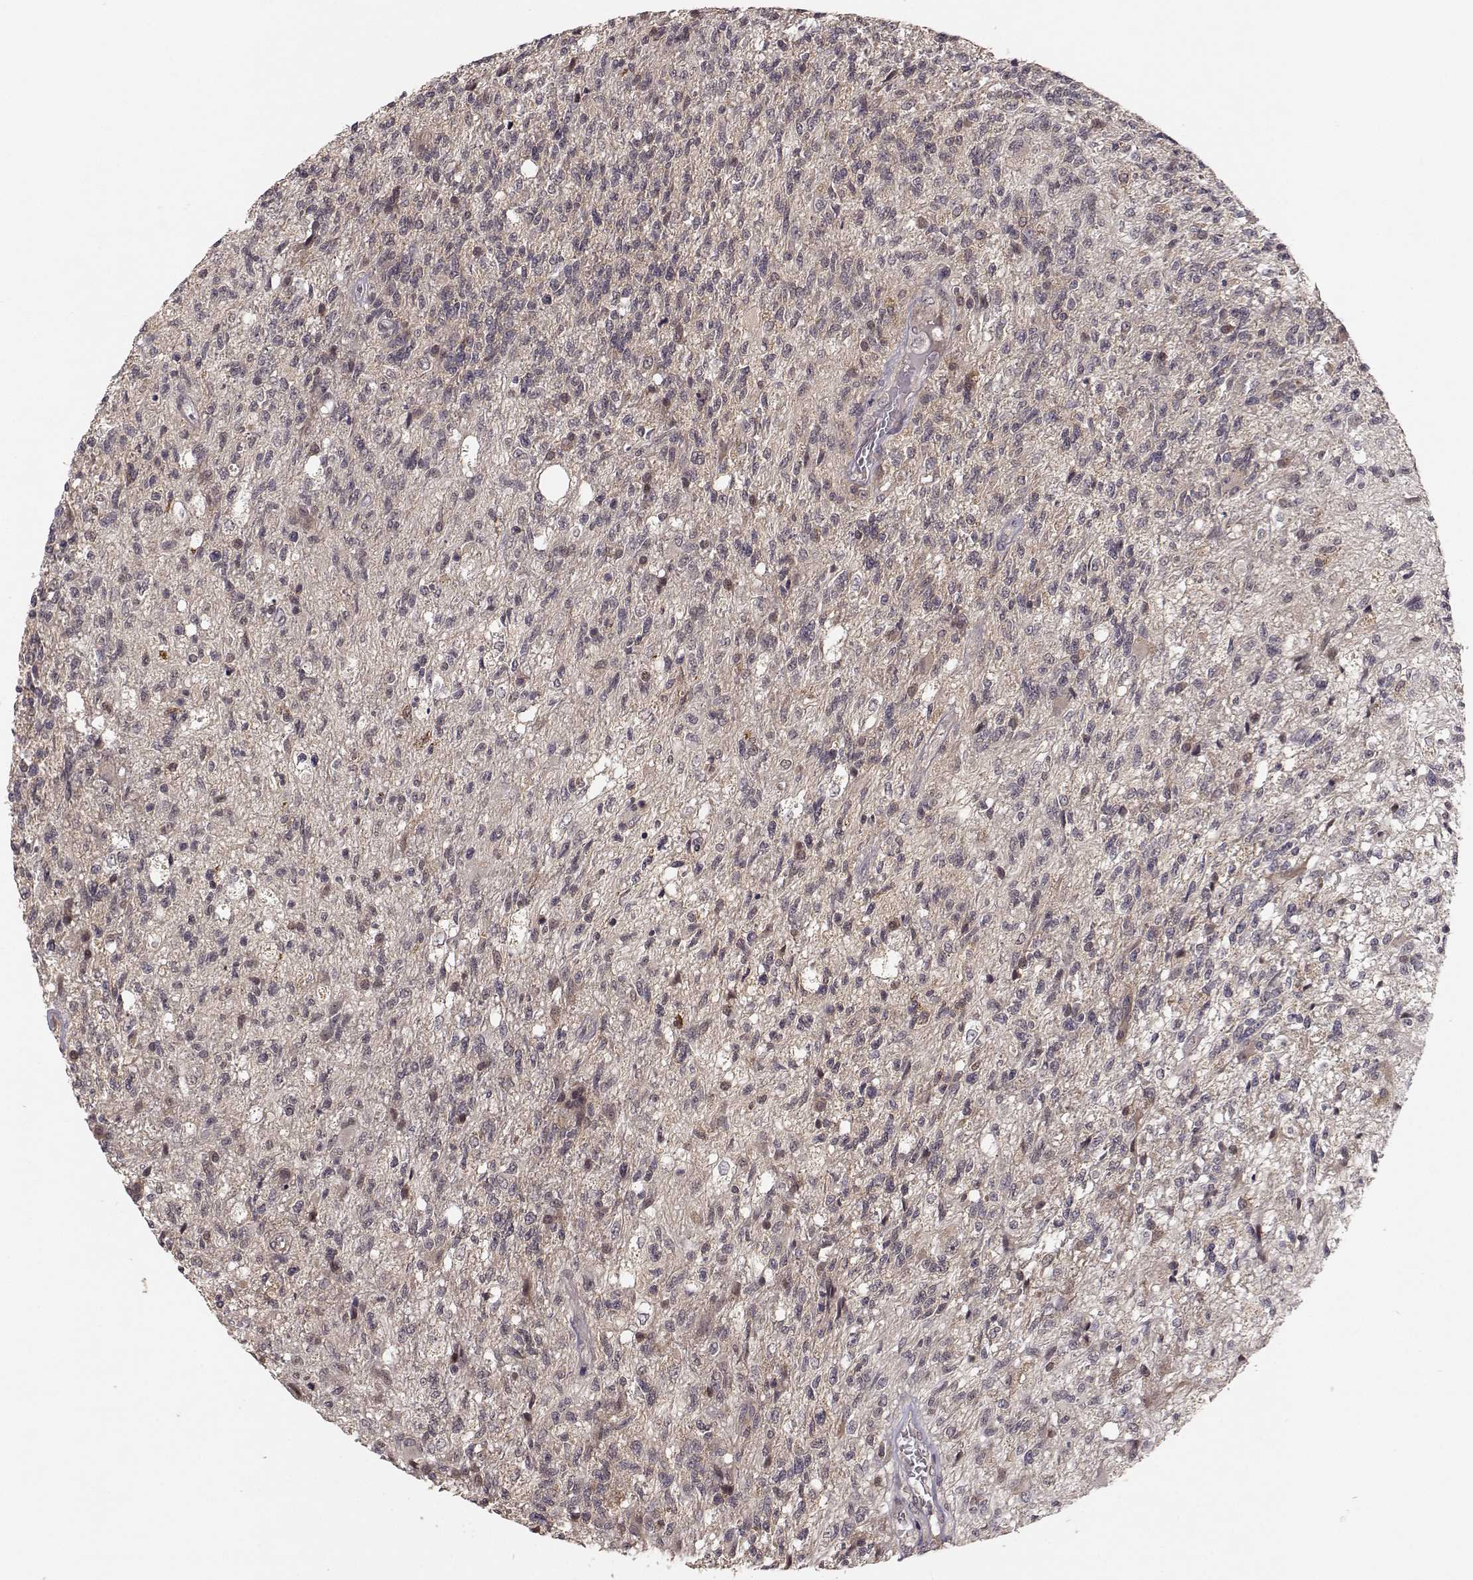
{"staining": {"intensity": "negative", "quantity": "none", "location": "none"}, "tissue": "glioma", "cell_type": "Tumor cells", "image_type": "cancer", "snomed": [{"axis": "morphology", "description": "Glioma, malignant, High grade"}, {"axis": "topography", "description": "Brain"}], "caption": "The immunohistochemistry (IHC) photomicrograph has no significant expression in tumor cells of glioma tissue. The staining is performed using DAB (3,3'-diaminobenzidine) brown chromogen with nuclei counter-stained in using hematoxylin.", "gene": "PLEKHG3", "patient": {"sex": "male", "age": 56}}